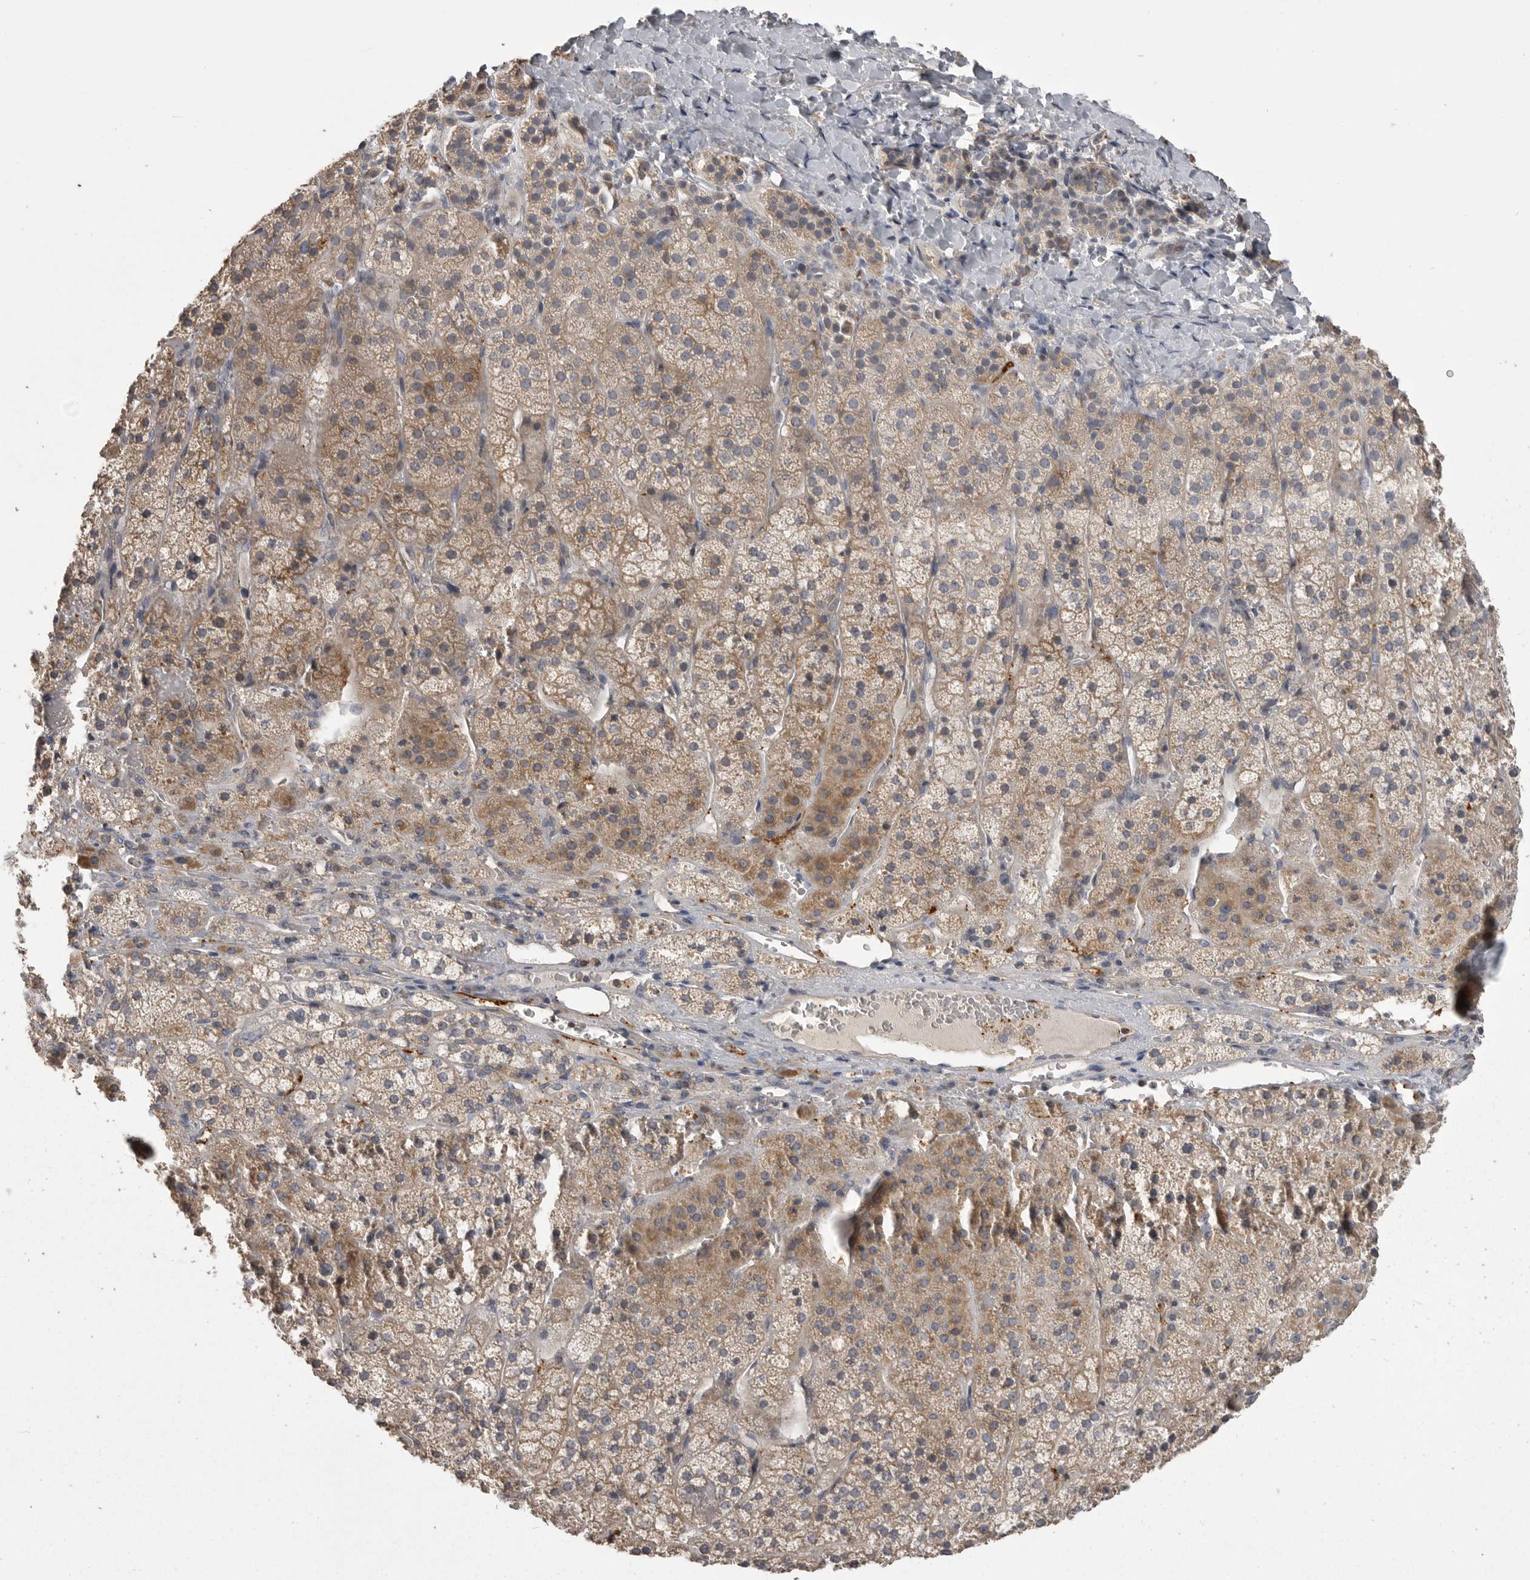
{"staining": {"intensity": "moderate", "quantity": "25%-75%", "location": "cytoplasmic/membranous"}, "tissue": "adrenal gland", "cell_type": "Glandular cells", "image_type": "normal", "snomed": [{"axis": "morphology", "description": "Normal tissue, NOS"}, {"axis": "topography", "description": "Adrenal gland"}], "caption": "Moderate cytoplasmic/membranous staining for a protein is present in approximately 25%-75% of glandular cells of normal adrenal gland using immunohistochemistry.", "gene": "CMTM6", "patient": {"sex": "female", "age": 44}}